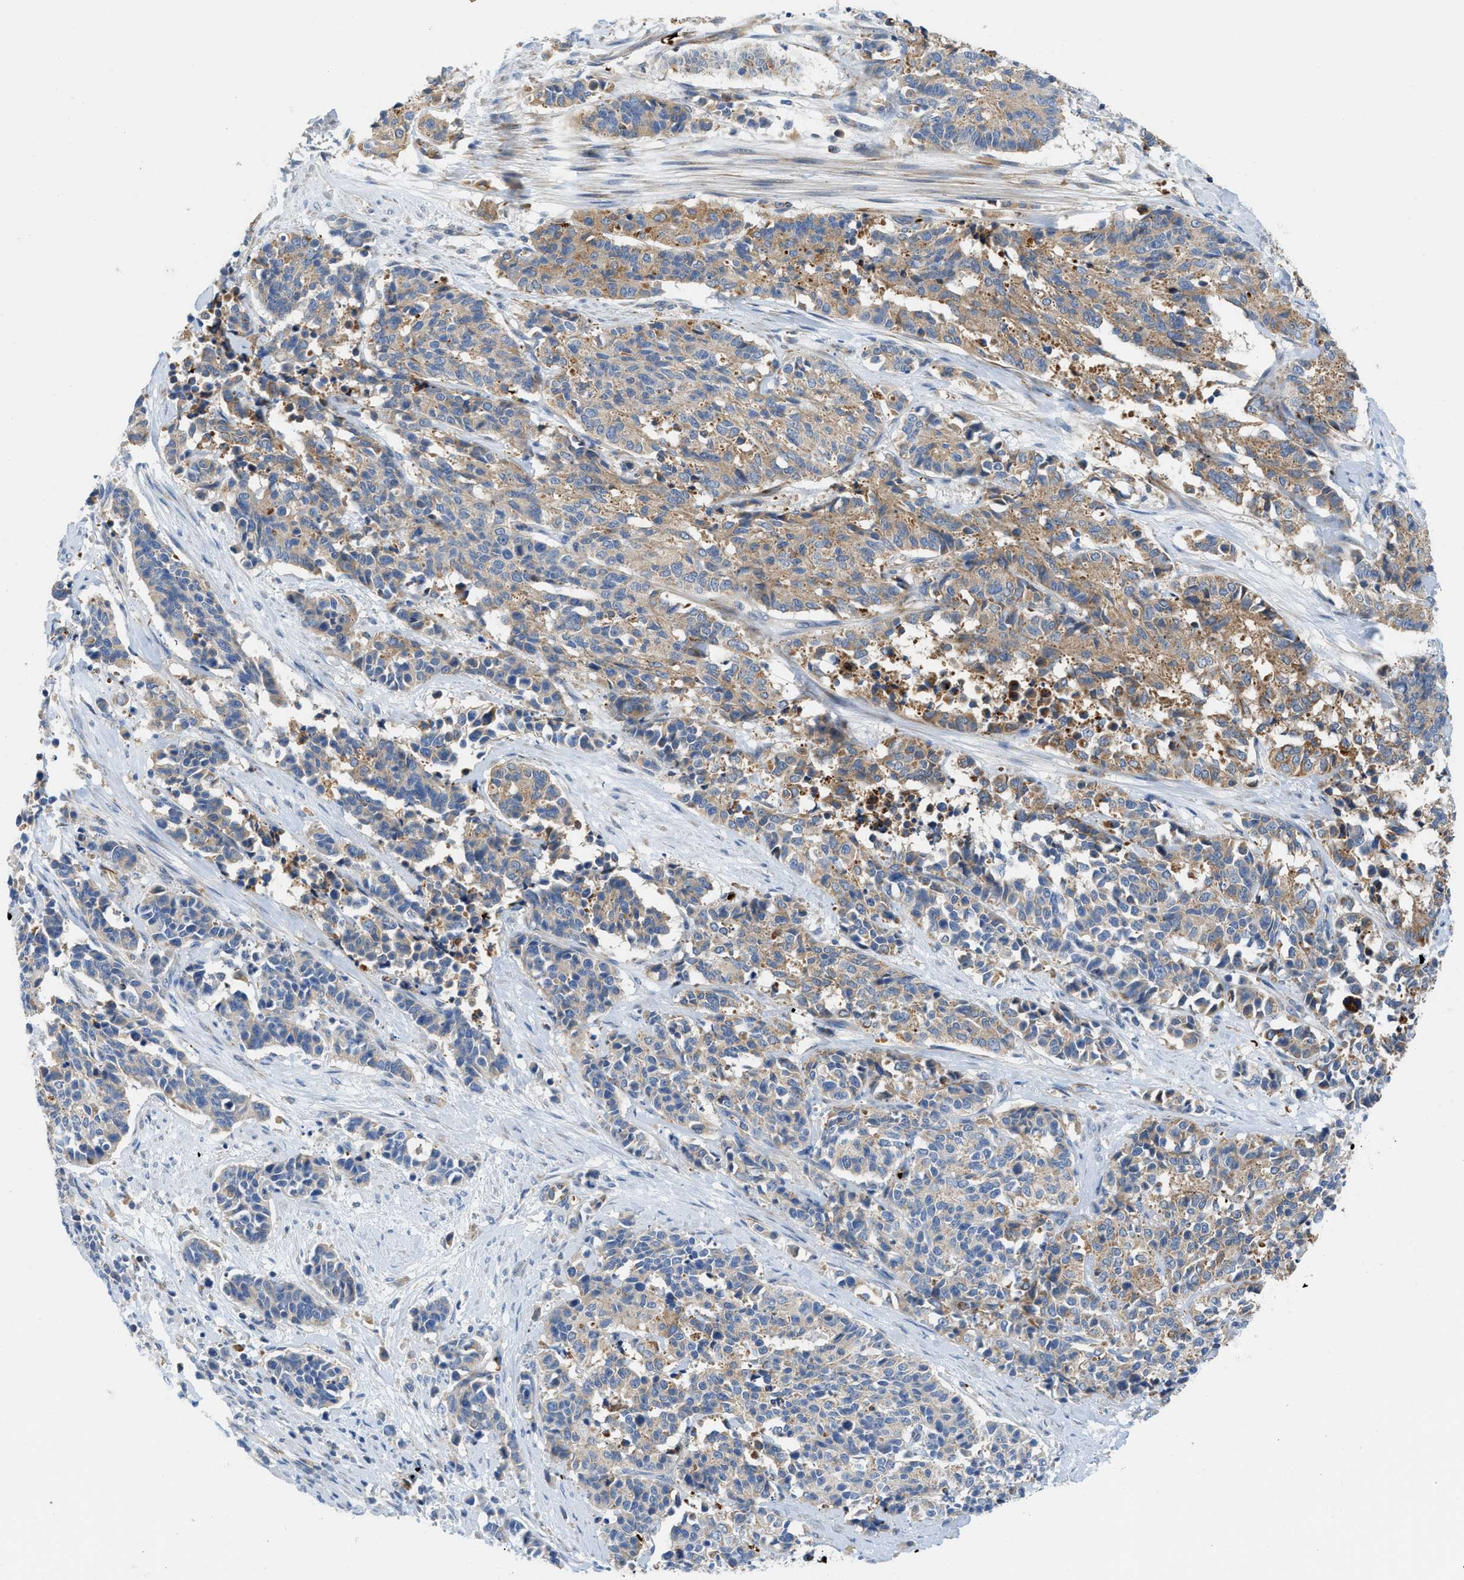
{"staining": {"intensity": "weak", "quantity": "25%-75%", "location": "cytoplasmic/membranous"}, "tissue": "cervical cancer", "cell_type": "Tumor cells", "image_type": "cancer", "snomed": [{"axis": "morphology", "description": "Squamous cell carcinoma, NOS"}, {"axis": "topography", "description": "Cervix"}], "caption": "Human cervical squamous cell carcinoma stained with a brown dye exhibits weak cytoplasmic/membranous positive positivity in about 25%-75% of tumor cells.", "gene": "ZNF831", "patient": {"sex": "female", "age": 35}}